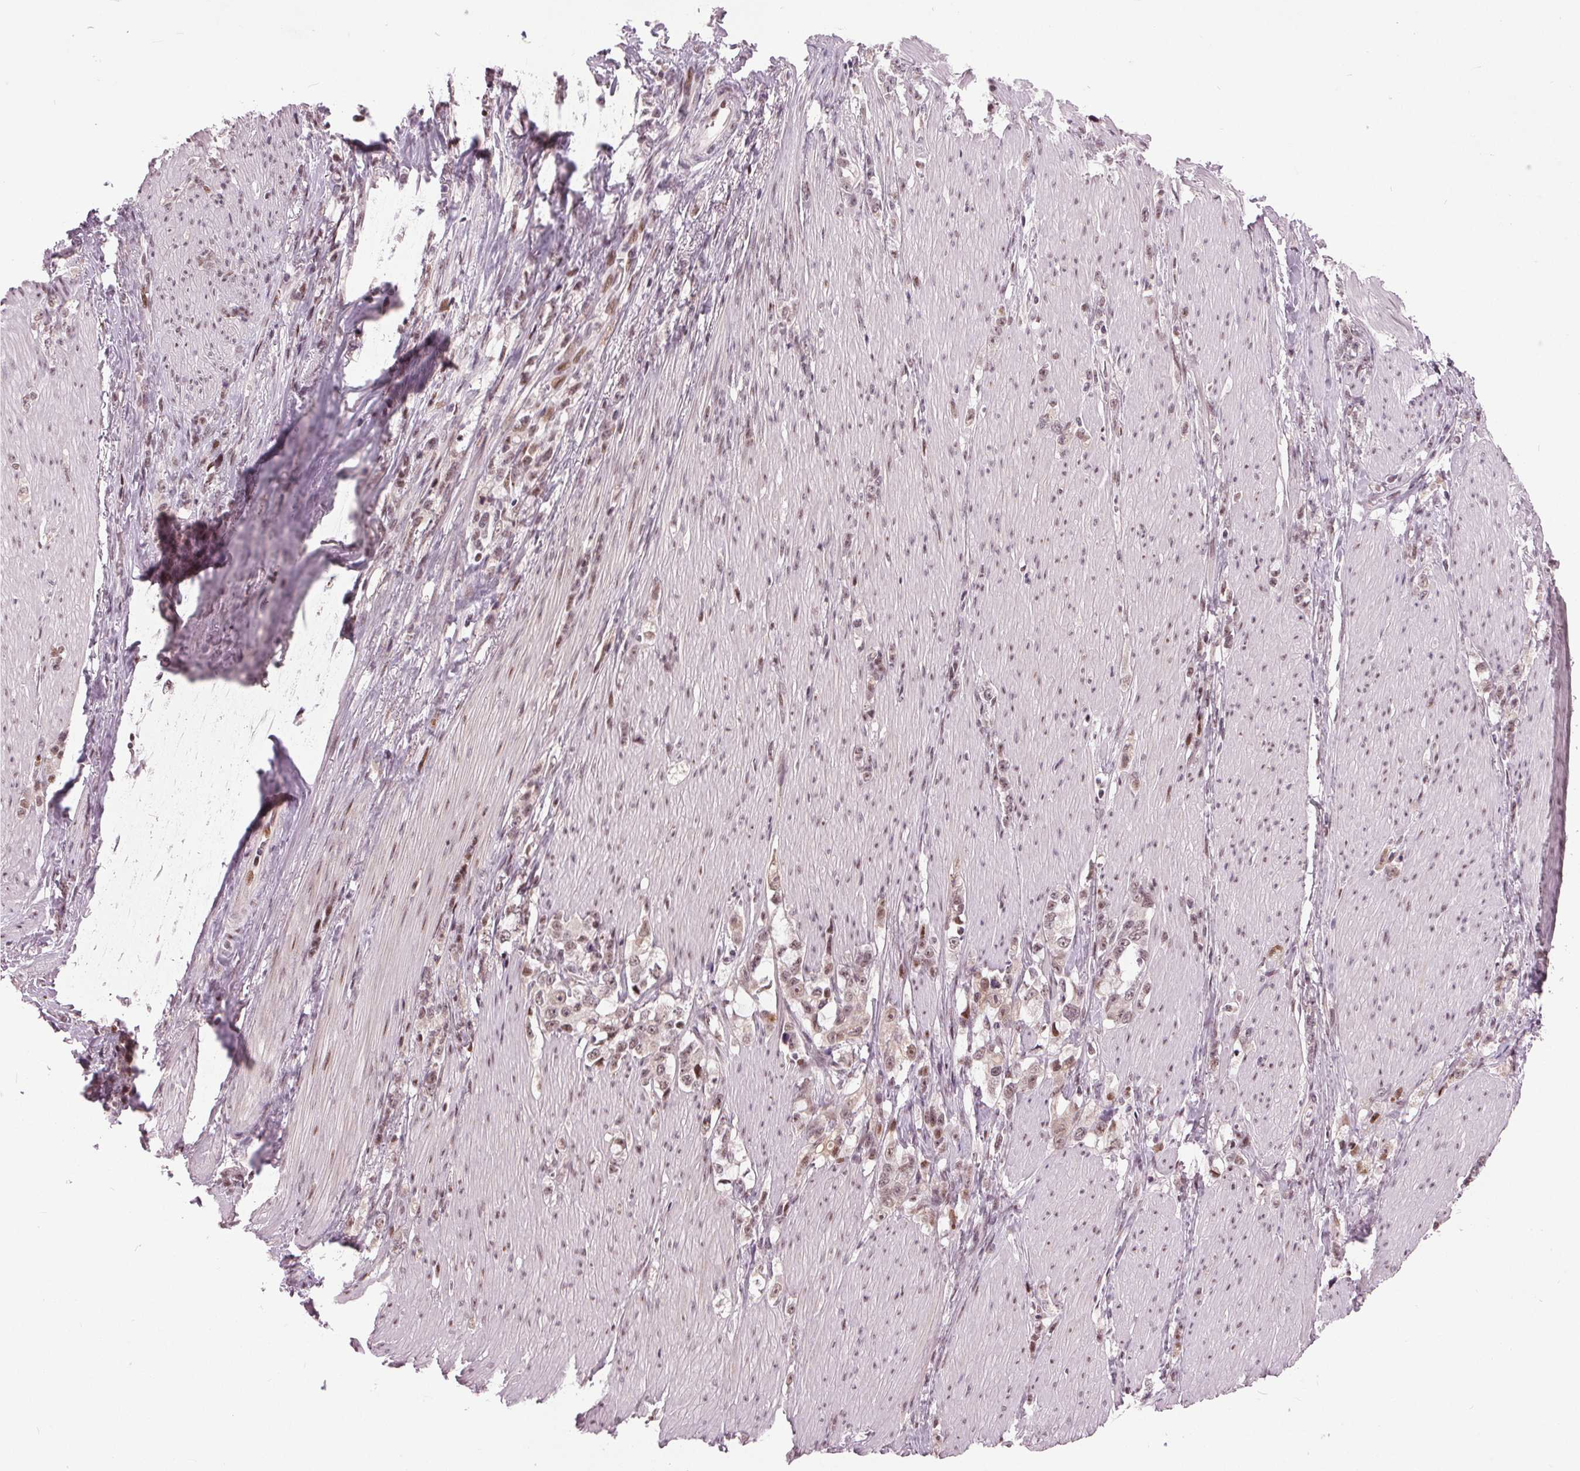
{"staining": {"intensity": "weak", "quantity": ">75%", "location": "nuclear"}, "tissue": "stomach cancer", "cell_type": "Tumor cells", "image_type": "cancer", "snomed": [{"axis": "morphology", "description": "Adenocarcinoma, NOS"}, {"axis": "topography", "description": "Stomach, lower"}], "caption": "About >75% of tumor cells in human stomach adenocarcinoma show weak nuclear protein expression as visualized by brown immunohistochemical staining.", "gene": "TTC34", "patient": {"sex": "male", "age": 88}}